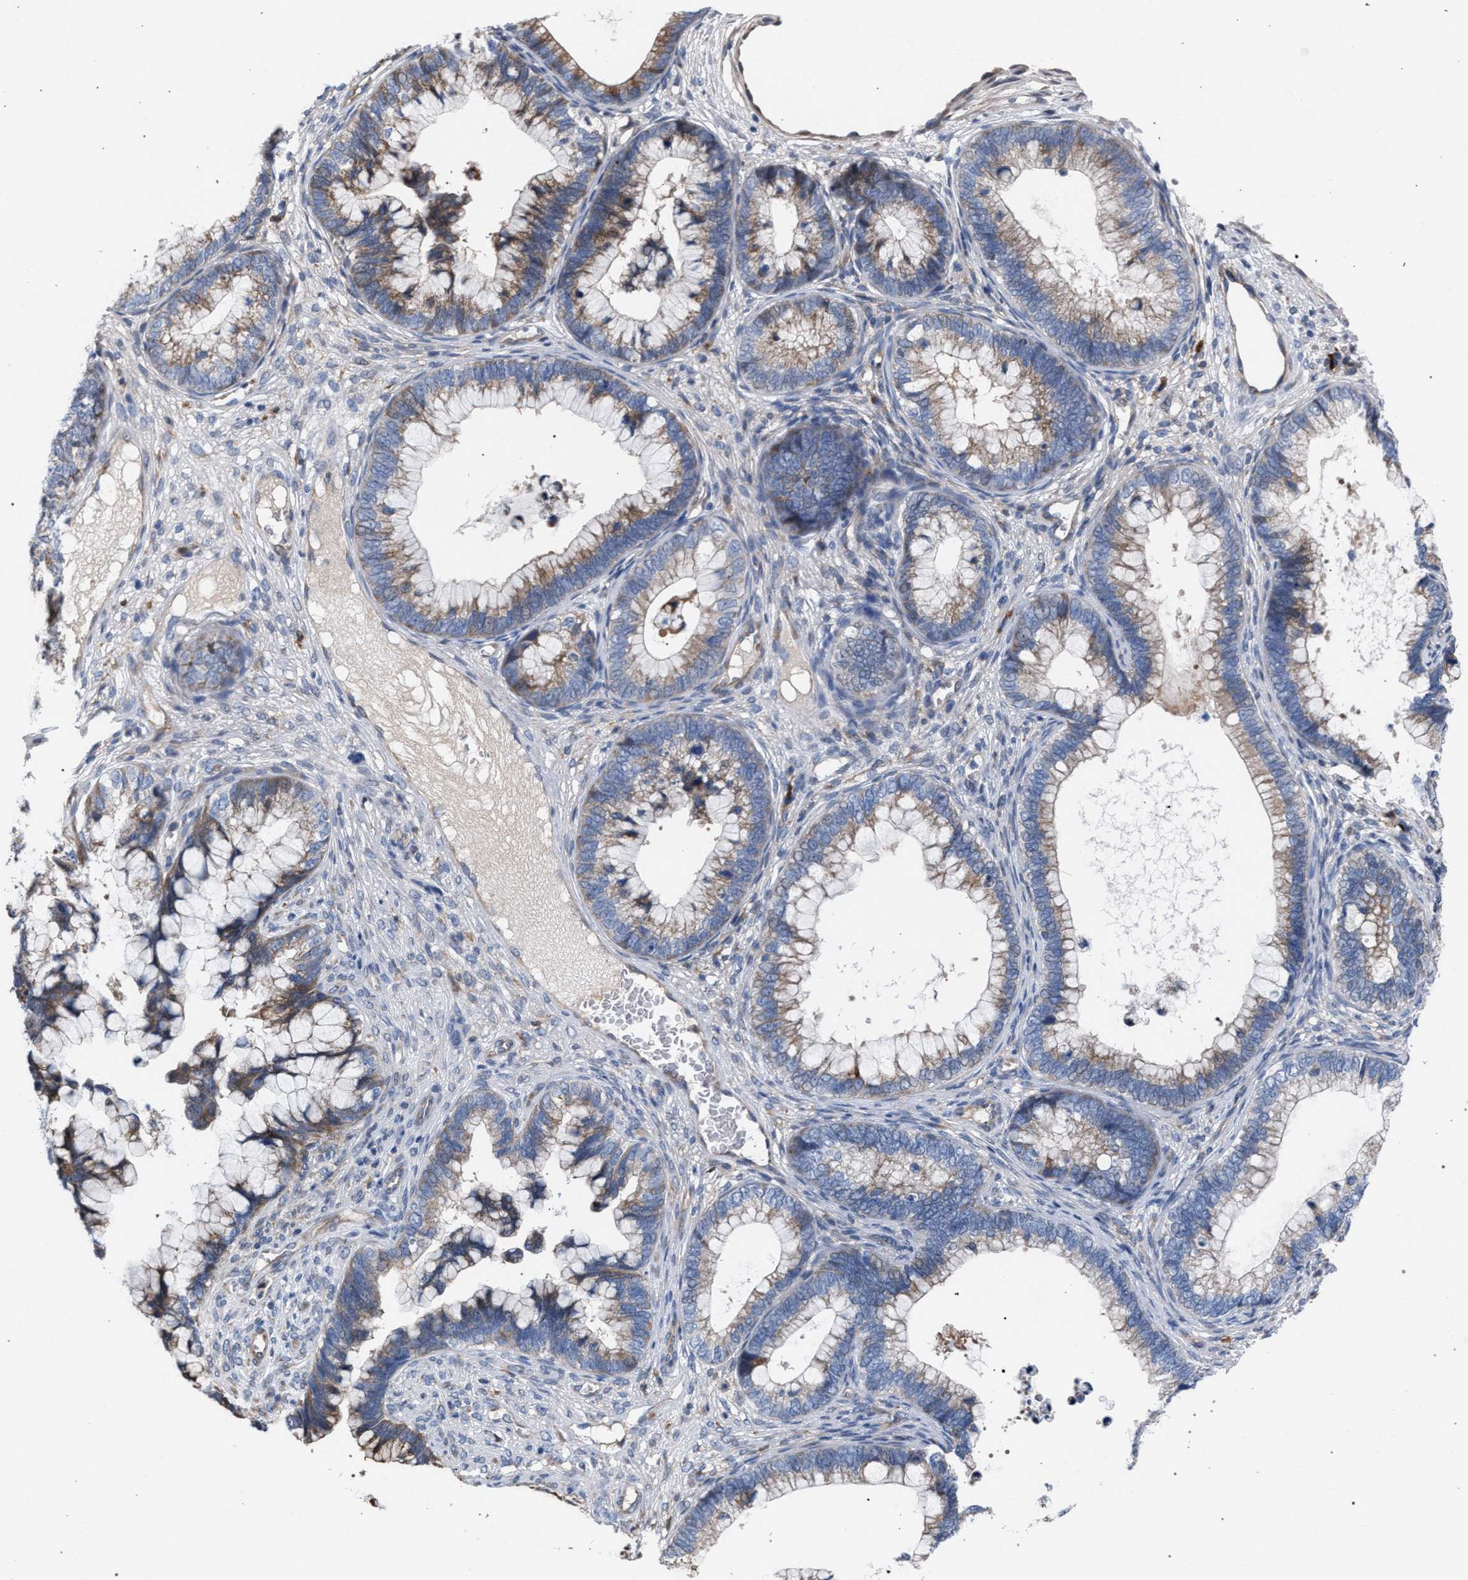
{"staining": {"intensity": "moderate", "quantity": "25%-75%", "location": "cytoplasmic/membranous"}, "tissue": "cervical cancer", "cell_type": "Tumor cells", "image_type": "cancer", "snomed": [{"axis": "morphology", "description": "Adenocarcinoma, NOS"}, {"axis": "topography", "description": "Cervix"}], "caption": "The histopathology image shows immunohistochemical staining of cervical cancer. There is moderate cytoplasmic/membranous expression is appreciated in approximately 25%-75% of tumor cells. The protein of interest is shown in brown color, while the nuclei are stained blue.", "gene": "RNF135", "patient": {"sex": "female", "age": 44}}